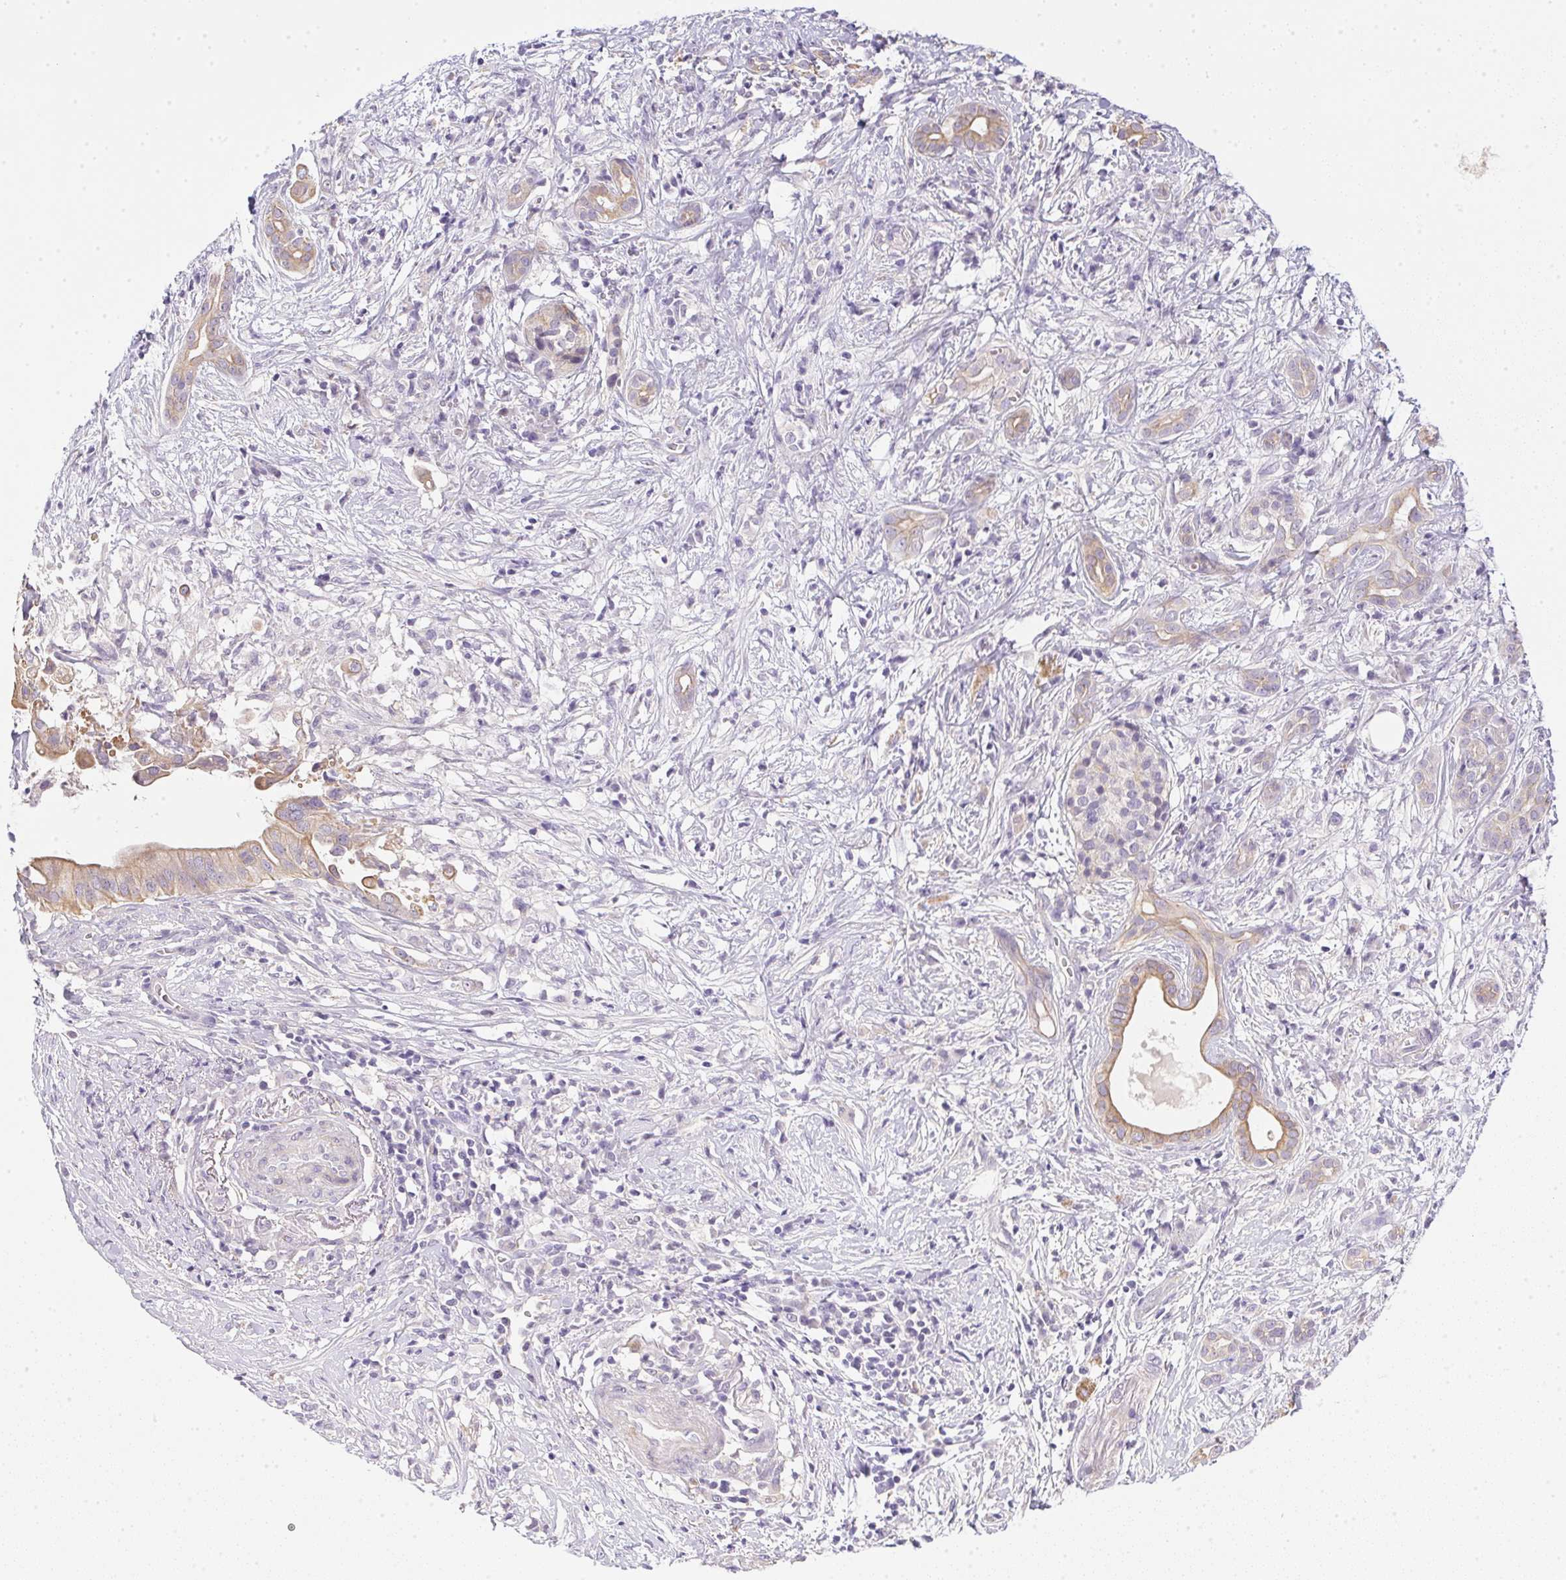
{"staining": {"intensity": "weak", "quantity": "25%-75%", "location": "cytoplasmic/membranous"}, "tissue": "pancreatic cancer", "cell_type": "Tumor cells", "image_type": "cancer", "snomed": [{"axis": "morphology", "description": "Adenocarcinoma, NOS"}, {"axis": "topography", "description": "Pancreas"}], "caption": "Brown immunohistochemical staining in human pancreatic cancer (adenocarcinoma) demonstrates weak cytoplasmic/membranous expression in approximately 25%-75% of tumor cells.", "gene": "SLC17A7", "patient": {"sex": "male", "age": 61}}